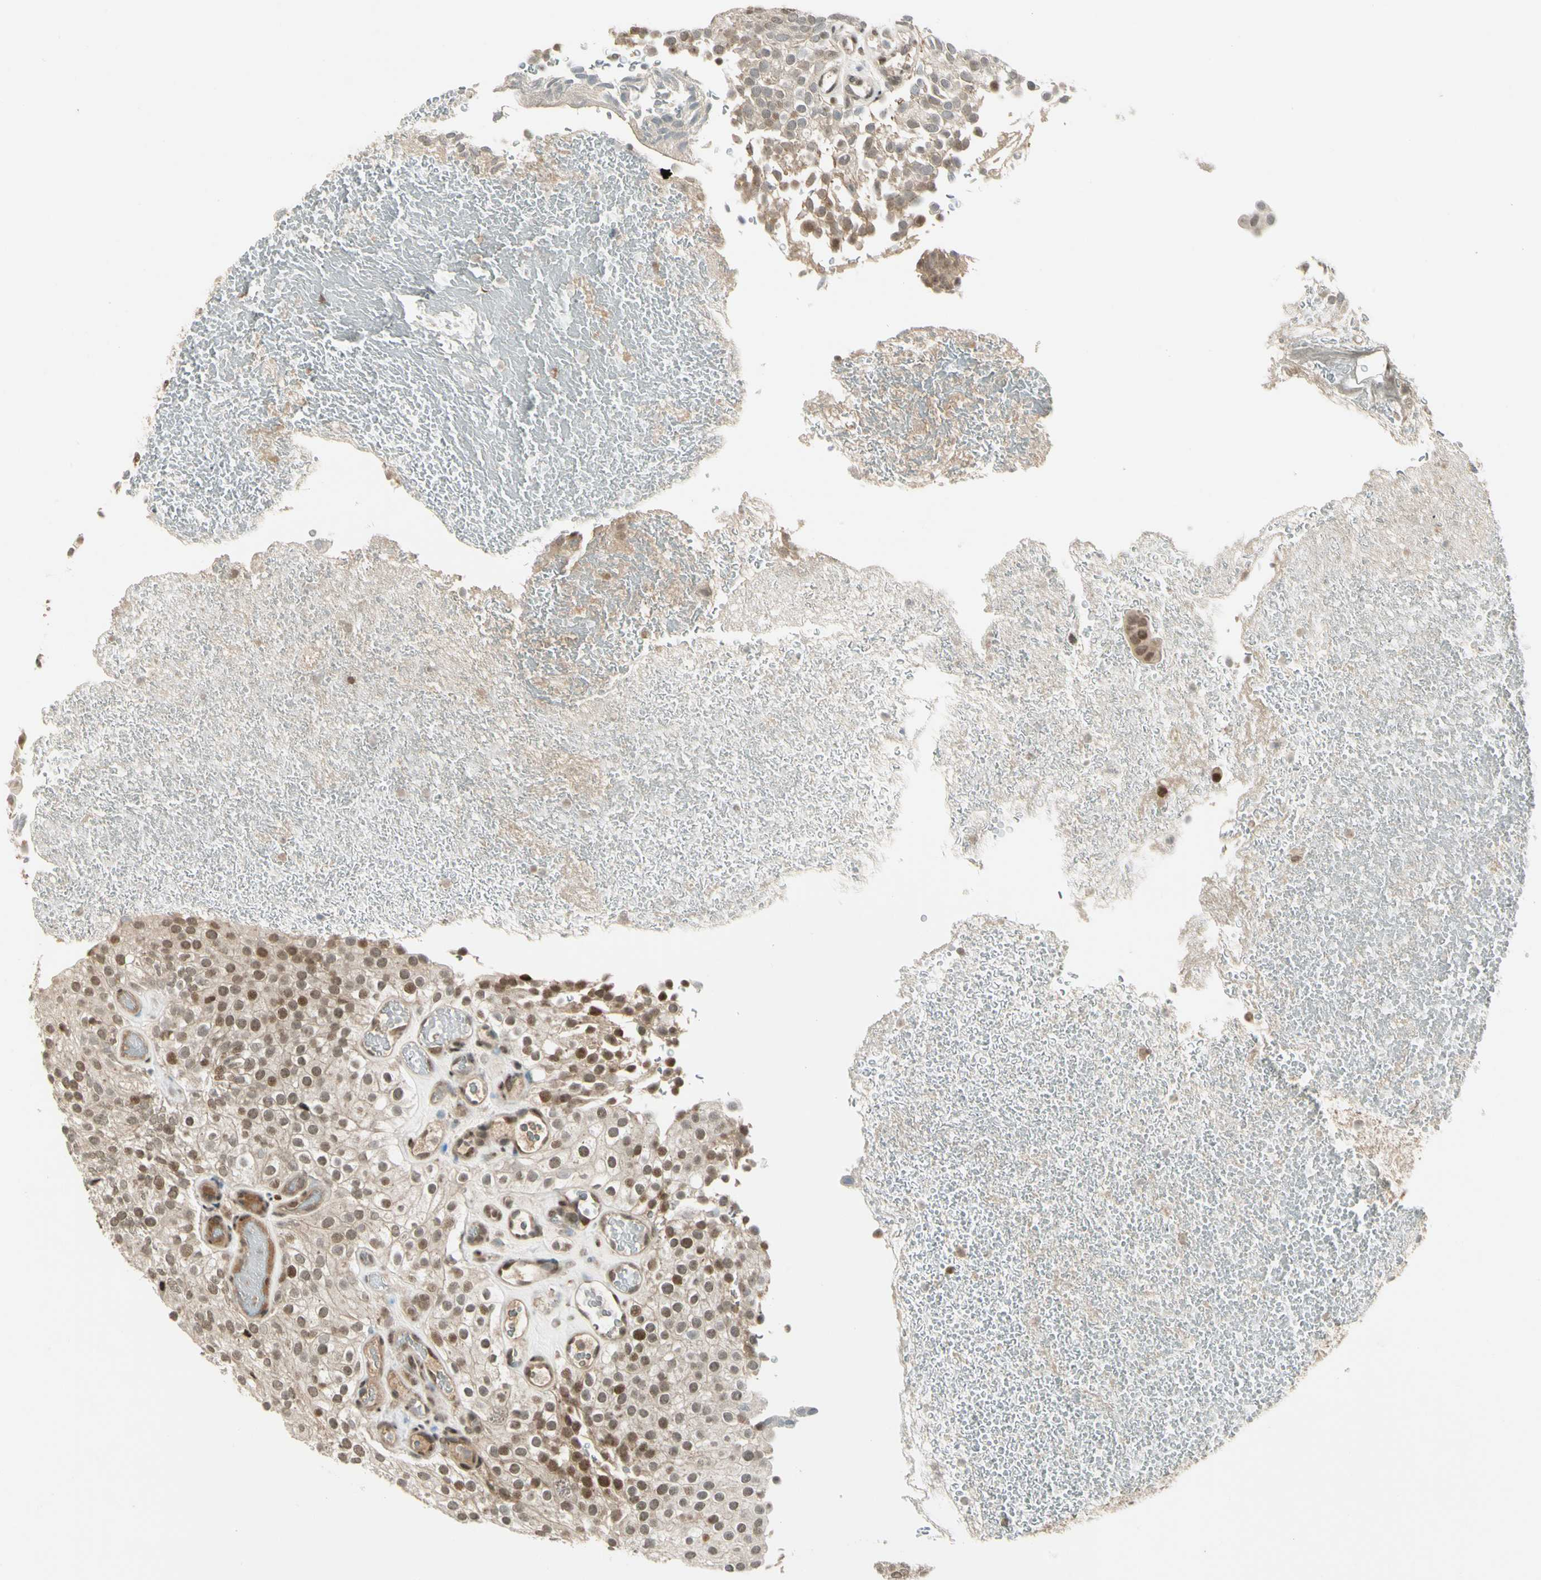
{"staining": {"intensity": "moderate", "quantity": ">75%", "location": "cytoplasmic/membranous,nuclear"}, "tissue": "urothelial cancer", "cell_type": "Tumor cells", "image_type": "cancer", "snomed": [{"axis": "morphology", "description": "Urothelial carcinoma, Low grade"}, {"axis": "topography", "description": "Urinary bladder"}], "caption": "Moderate cytoplasmic/membranous and nuclear protein expression is identified in about >75% of tumor cells in urothelial cancer. Immunohistochemistry (ihc) stains the protein of interest in brown and the nuclei are stained blue.", "gene": "GTF3A", "patient": {"sex": "male", "age": 78}}